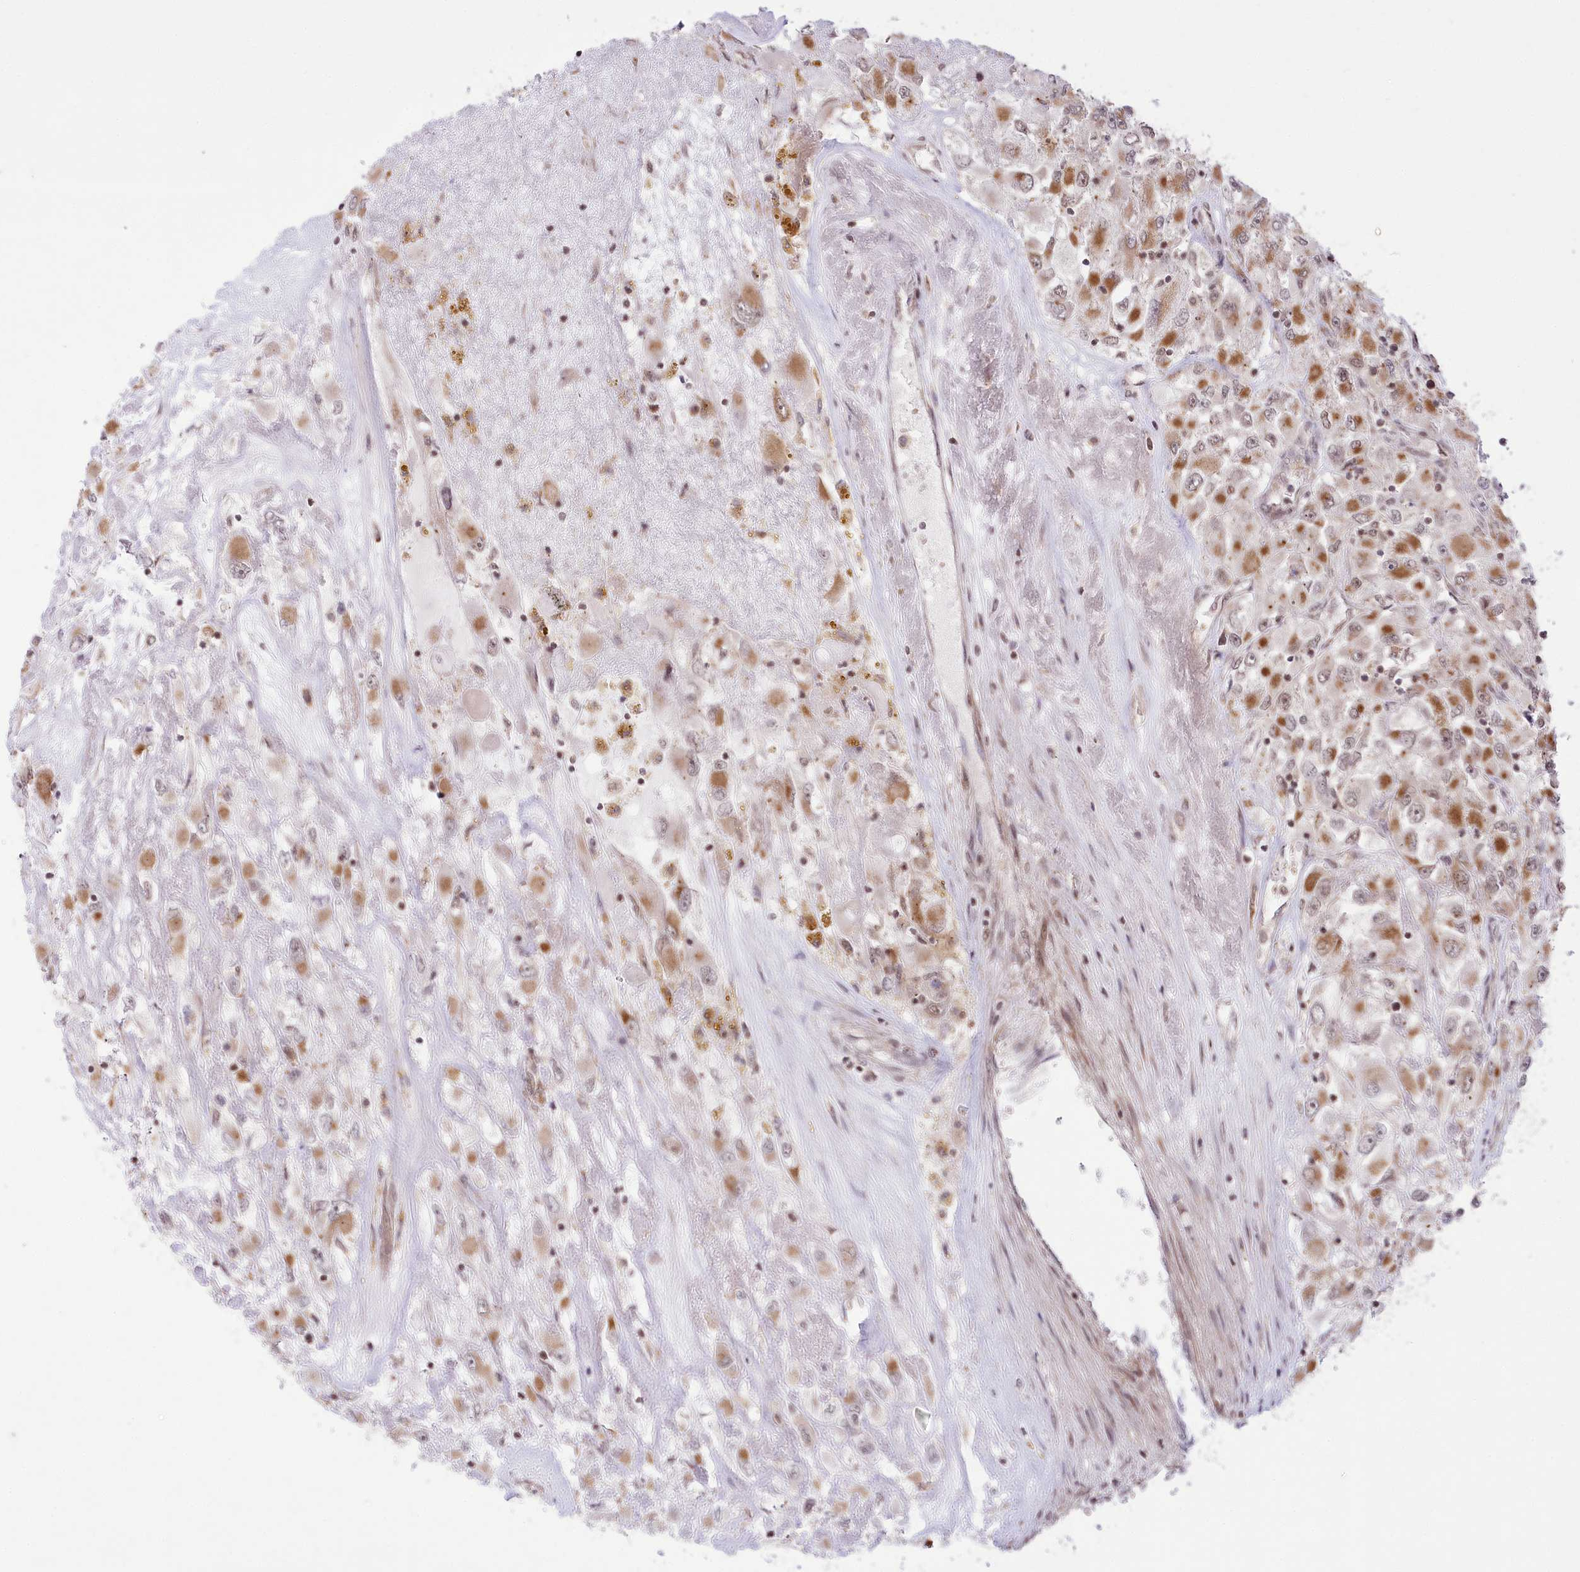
{"staining": {"intensity": "moderate", "quantity": "25%-75%", "location": "cytoplasmic/membranous"}, "tissue": "renal cancer", "cell_type": "Tumor cells", "image_type": "cancer", "snomed": [{"axis": "morphology", "description": "Adenocarcinoma, NOS"}, {"axis": "topography", "description": "Kidney"}], "caption": "IHC (DAB (3,3'-diaminobenzidine)) staining of adenocarcinoma (renal) displays moderate cytoplasmic/membranous protein expression in about 25%-75% of tumor cells. Using DAB (3,3'-diaminobenzidine) (brown) and hematoxylin (blue) stains, captured at high magnification using brightfield microscopy.", "gene": "ZMAT2", "patient": {"sex": "female", "age": 52}}